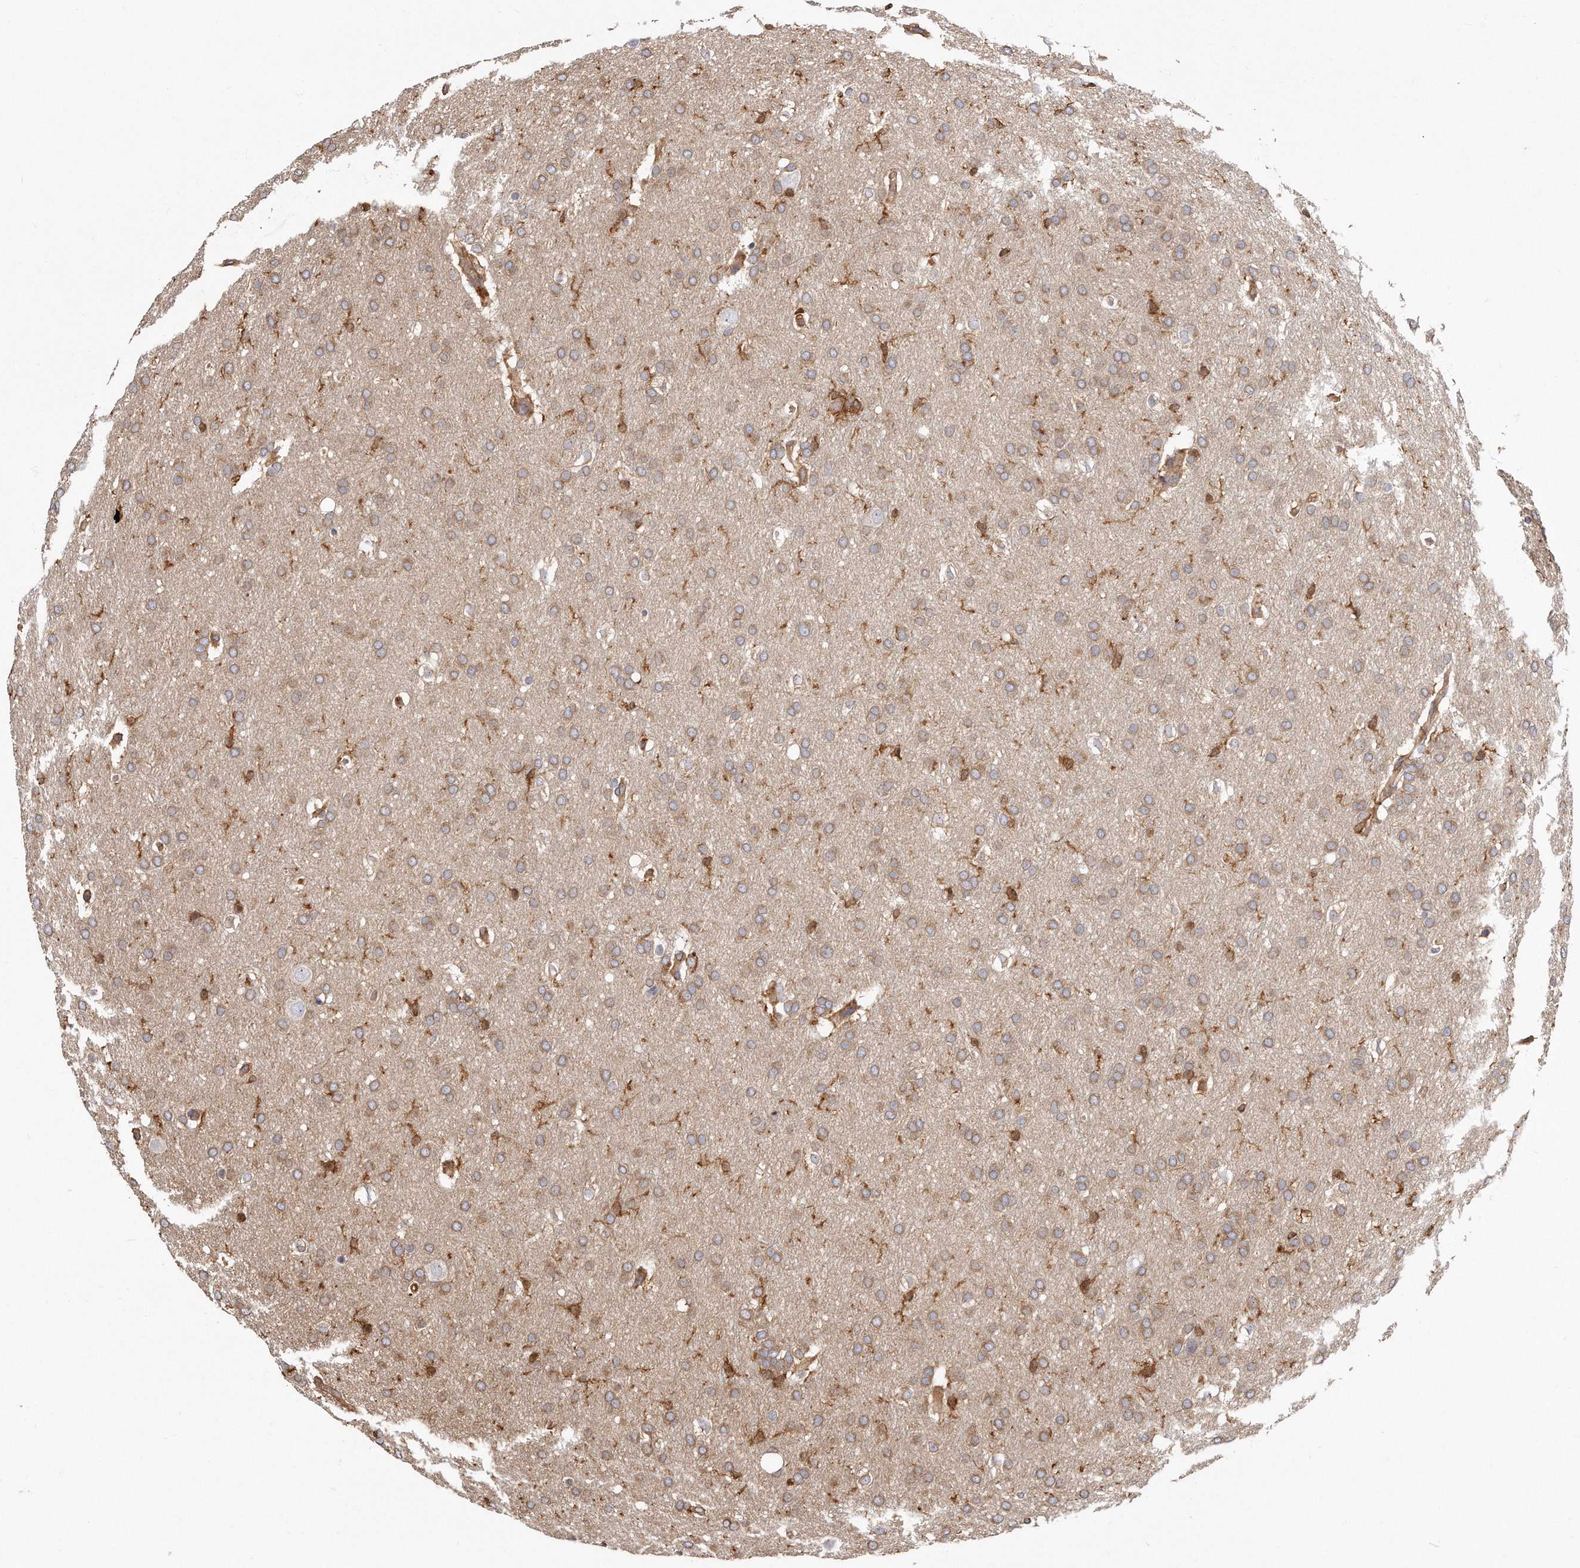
{"staining": {"intensity": "negative", "quantity": "none", "location": "none"}, "tissue": "glioma", "cell_type": "Tumor cells", "image_type": "cancer", "snomed": [{"axis": "morphology", "description": "Glioma, malignant, Low grade"}, {"axis": "topography", "description": "Brain"}], "caption": "Immunohistochemical staining of human malignant low-grade glioma demonstrates no significant staining in tumor cells. Brightfield microscopy of immunohistochemistry (IHC) stained with DAB (brown) and hematoxylin (blue), captured at high magnification.", "gene": "CAP1", "patient": {"sex": "female", "age": 37}}